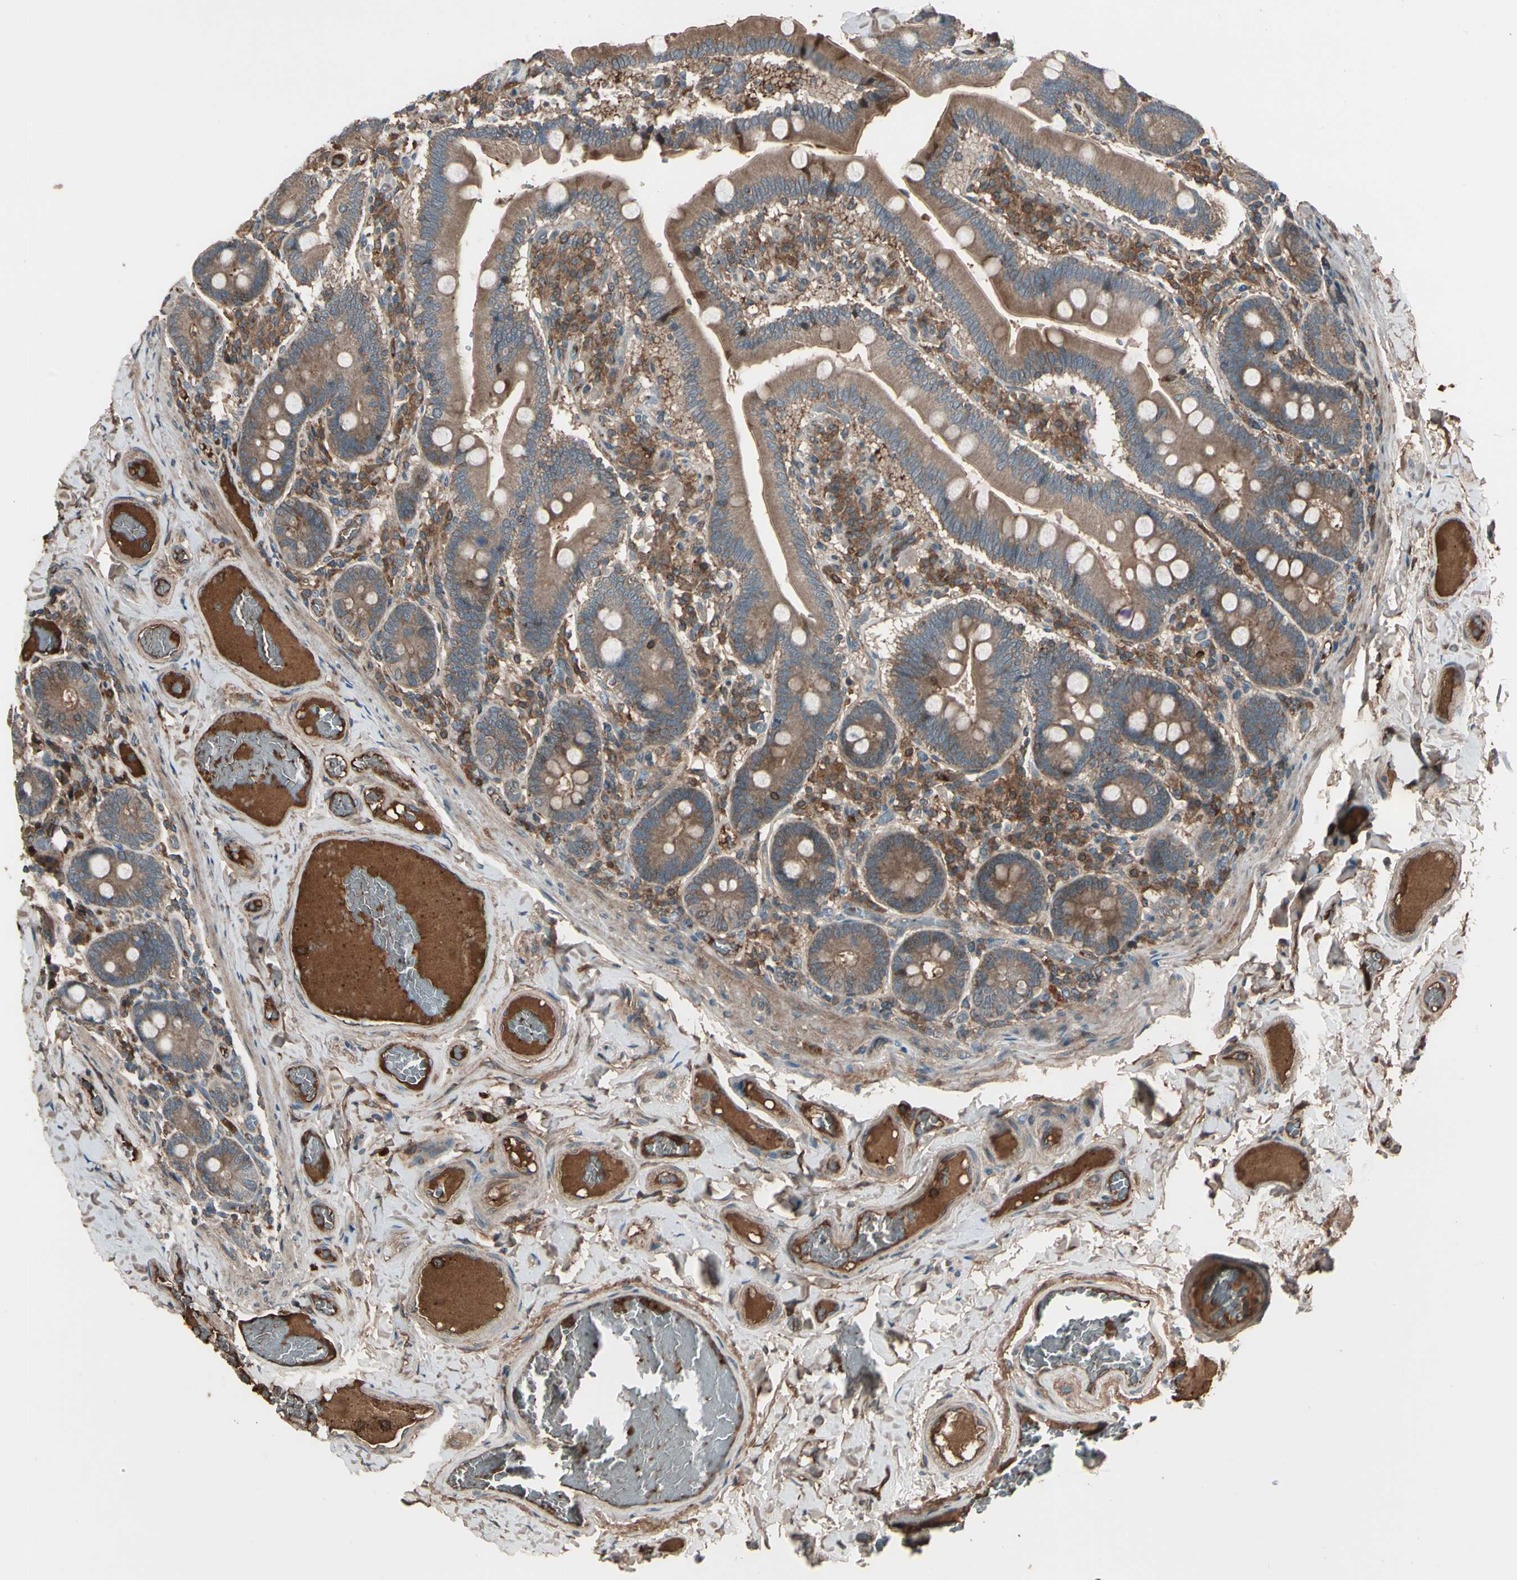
{"staining": {"intensity": "moderate", "quantity": ">75%", "location": "cytoplasmic/membranous"}, "tissue": "duodenum", "cell_type": "Glandular cells", "image_type": "normal", "snomed": [{"axis": "morphology", "description": "Normal tissue, NOS"}, {"axis": "topography", "description": "Duodenum"}], "caption": "Immunohistochemical staining of benign human duodenum shows >75% levels of moderate cytoplasmic/membranous protein staining in about >75% of glandular cells.", "gene": "STX11", "patient": {"sex": "male", "age": 66}}